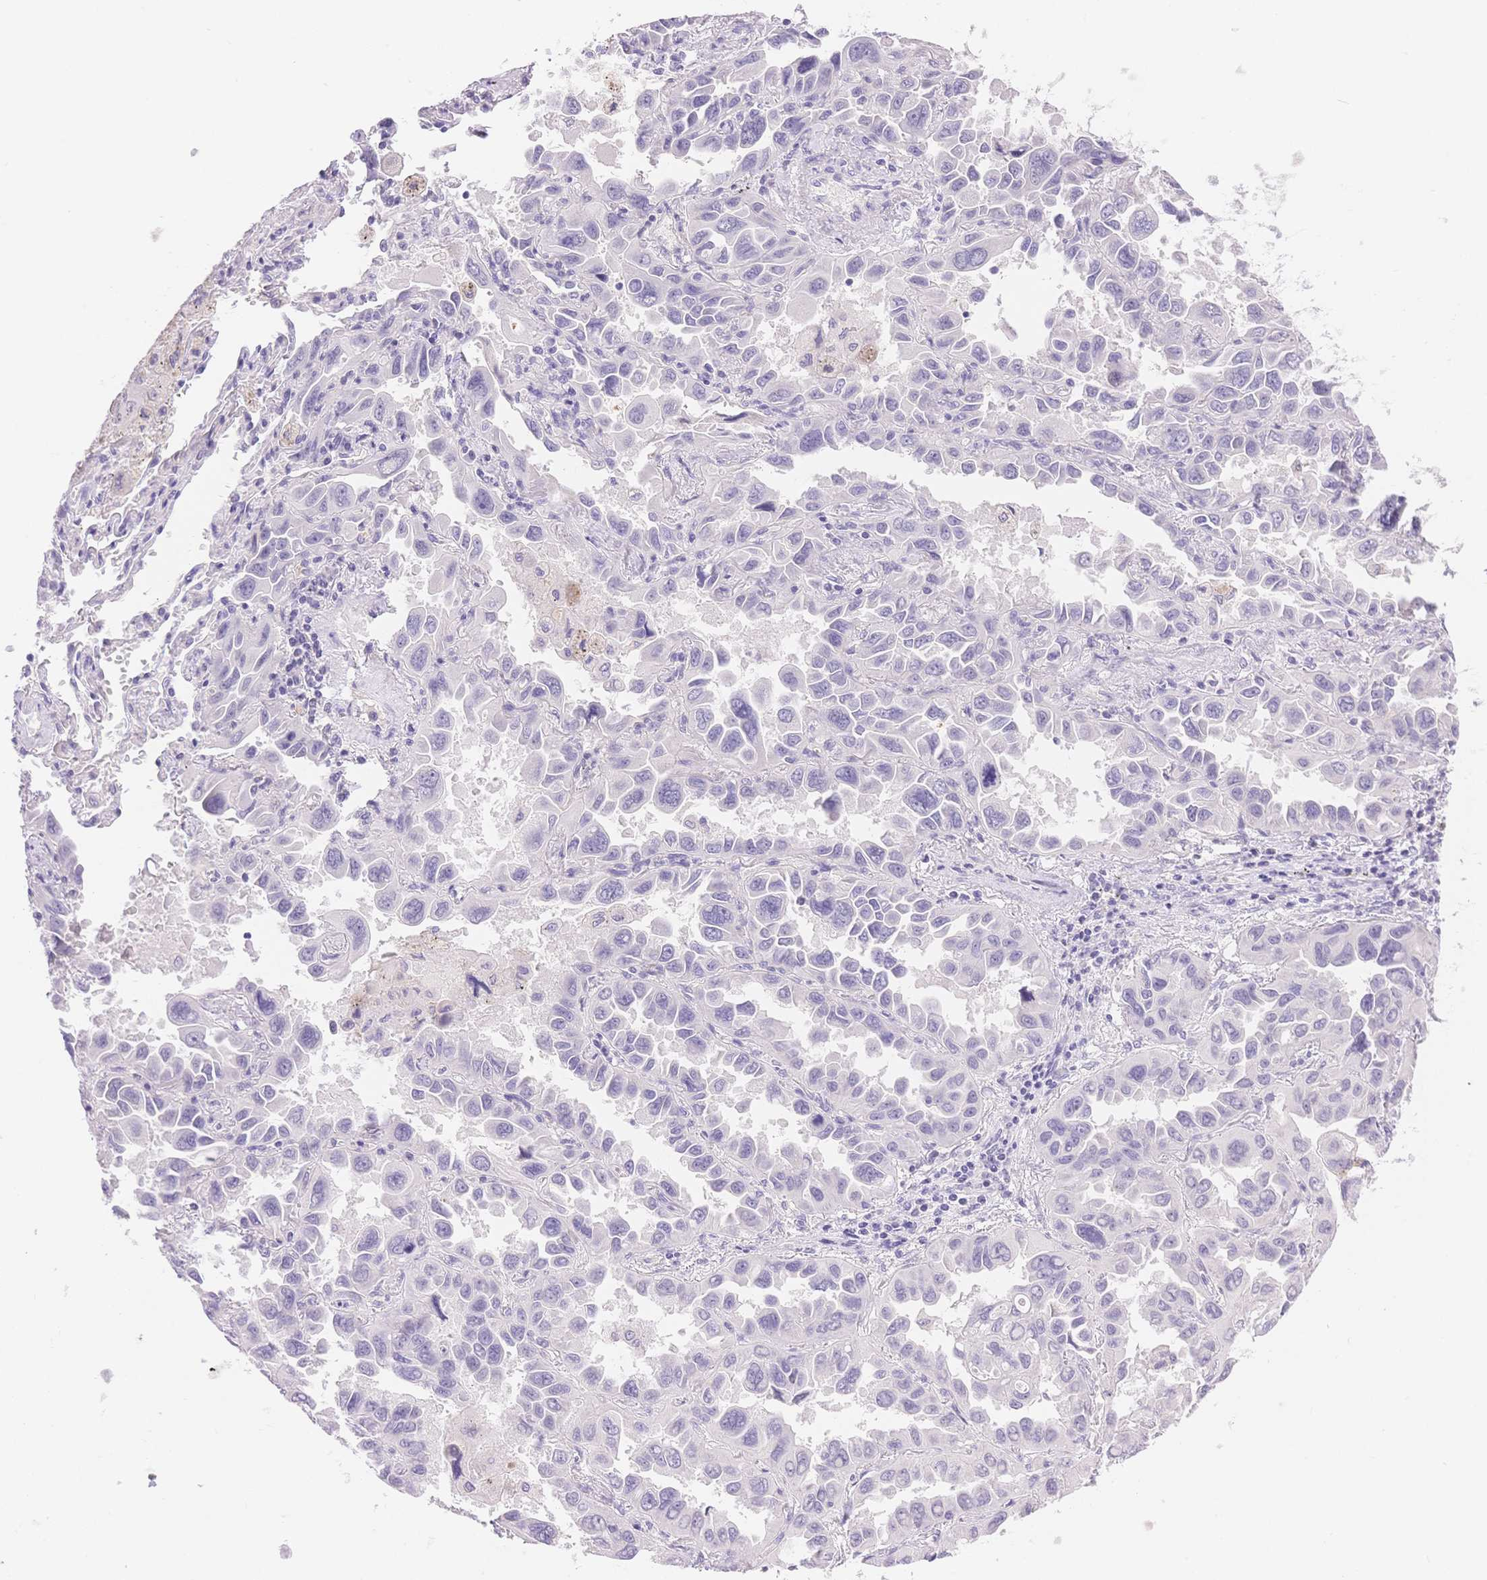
{"staining": {"intensity": "negative", "quantity": "none", "location": "none"}, "tissue": "lung cancer", "cell_type": "Tumor cells", "image_type": "cancer", "snomed": [{"axis": "morphology", "description": "Adenocarcinoma, NOS"}, {"axis": "topography", "description": "Lung"}], "caption": "Micrograph shows no protein staining in tumor cells of lung cancer tissue.", "gene": "MYOM1", "patient": {"sex": "male", "age": 64}}